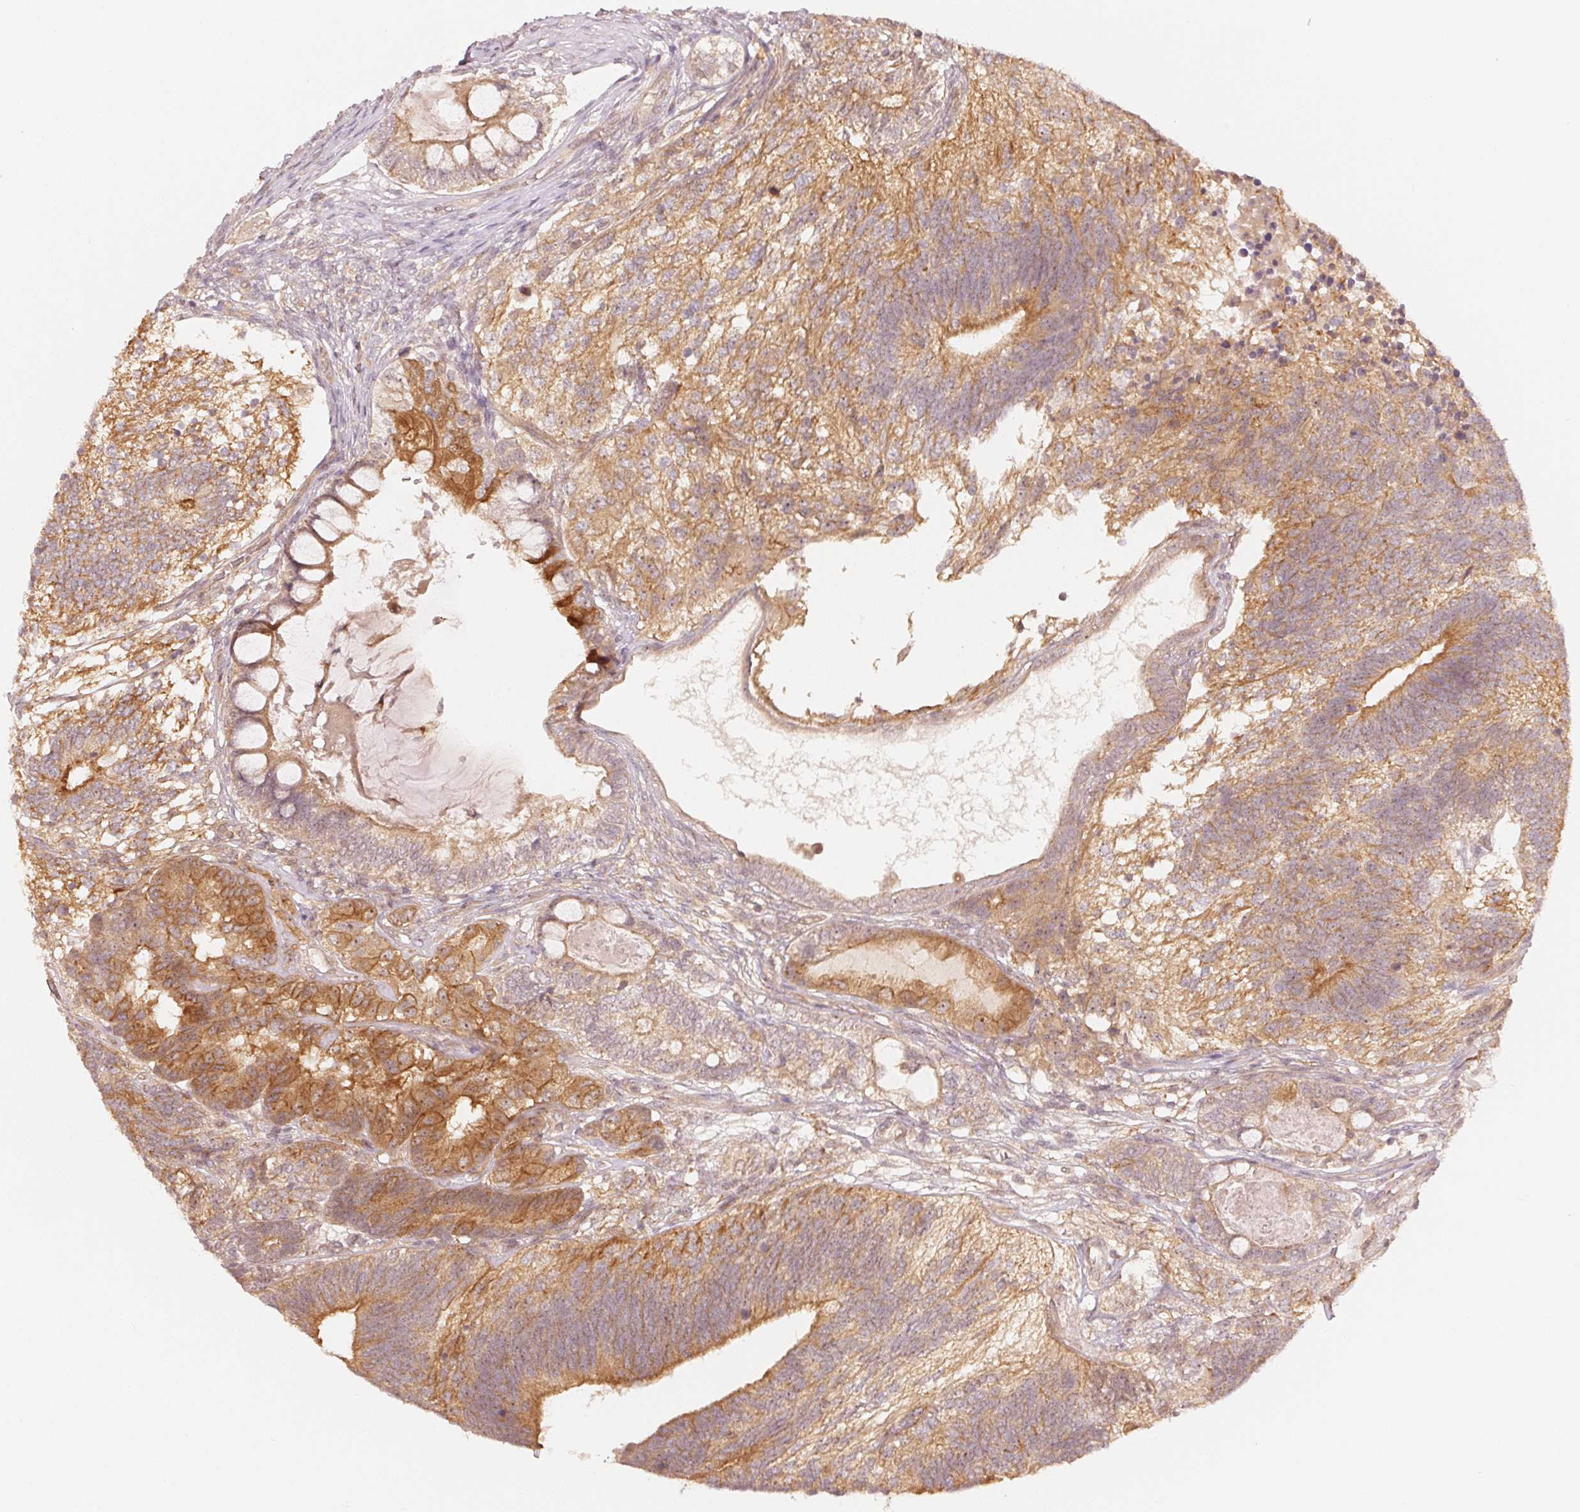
{"staining": {"intensity": "moderate", "quantity": "25%-75%", "location": "cytoplasmic/membranous,nuclear"}, "tissue": "testis cancer", "cell_type": "Tumor cells", "image_type": "cancer", "snomed": [{"axis": "morphology", "description": "Seminoma, NOS"}, {"axis": "morphology", "description": "Carcinoma, Embryonal, NOS"}, {"axis": "topography", "description": "Testis"}], "caption": "Human testis seminoma stained with a protein marker demonstrates moderate staining in tumor cells.", "gene": "WDR54", "patient": {"sex": "male", "age": 41}}